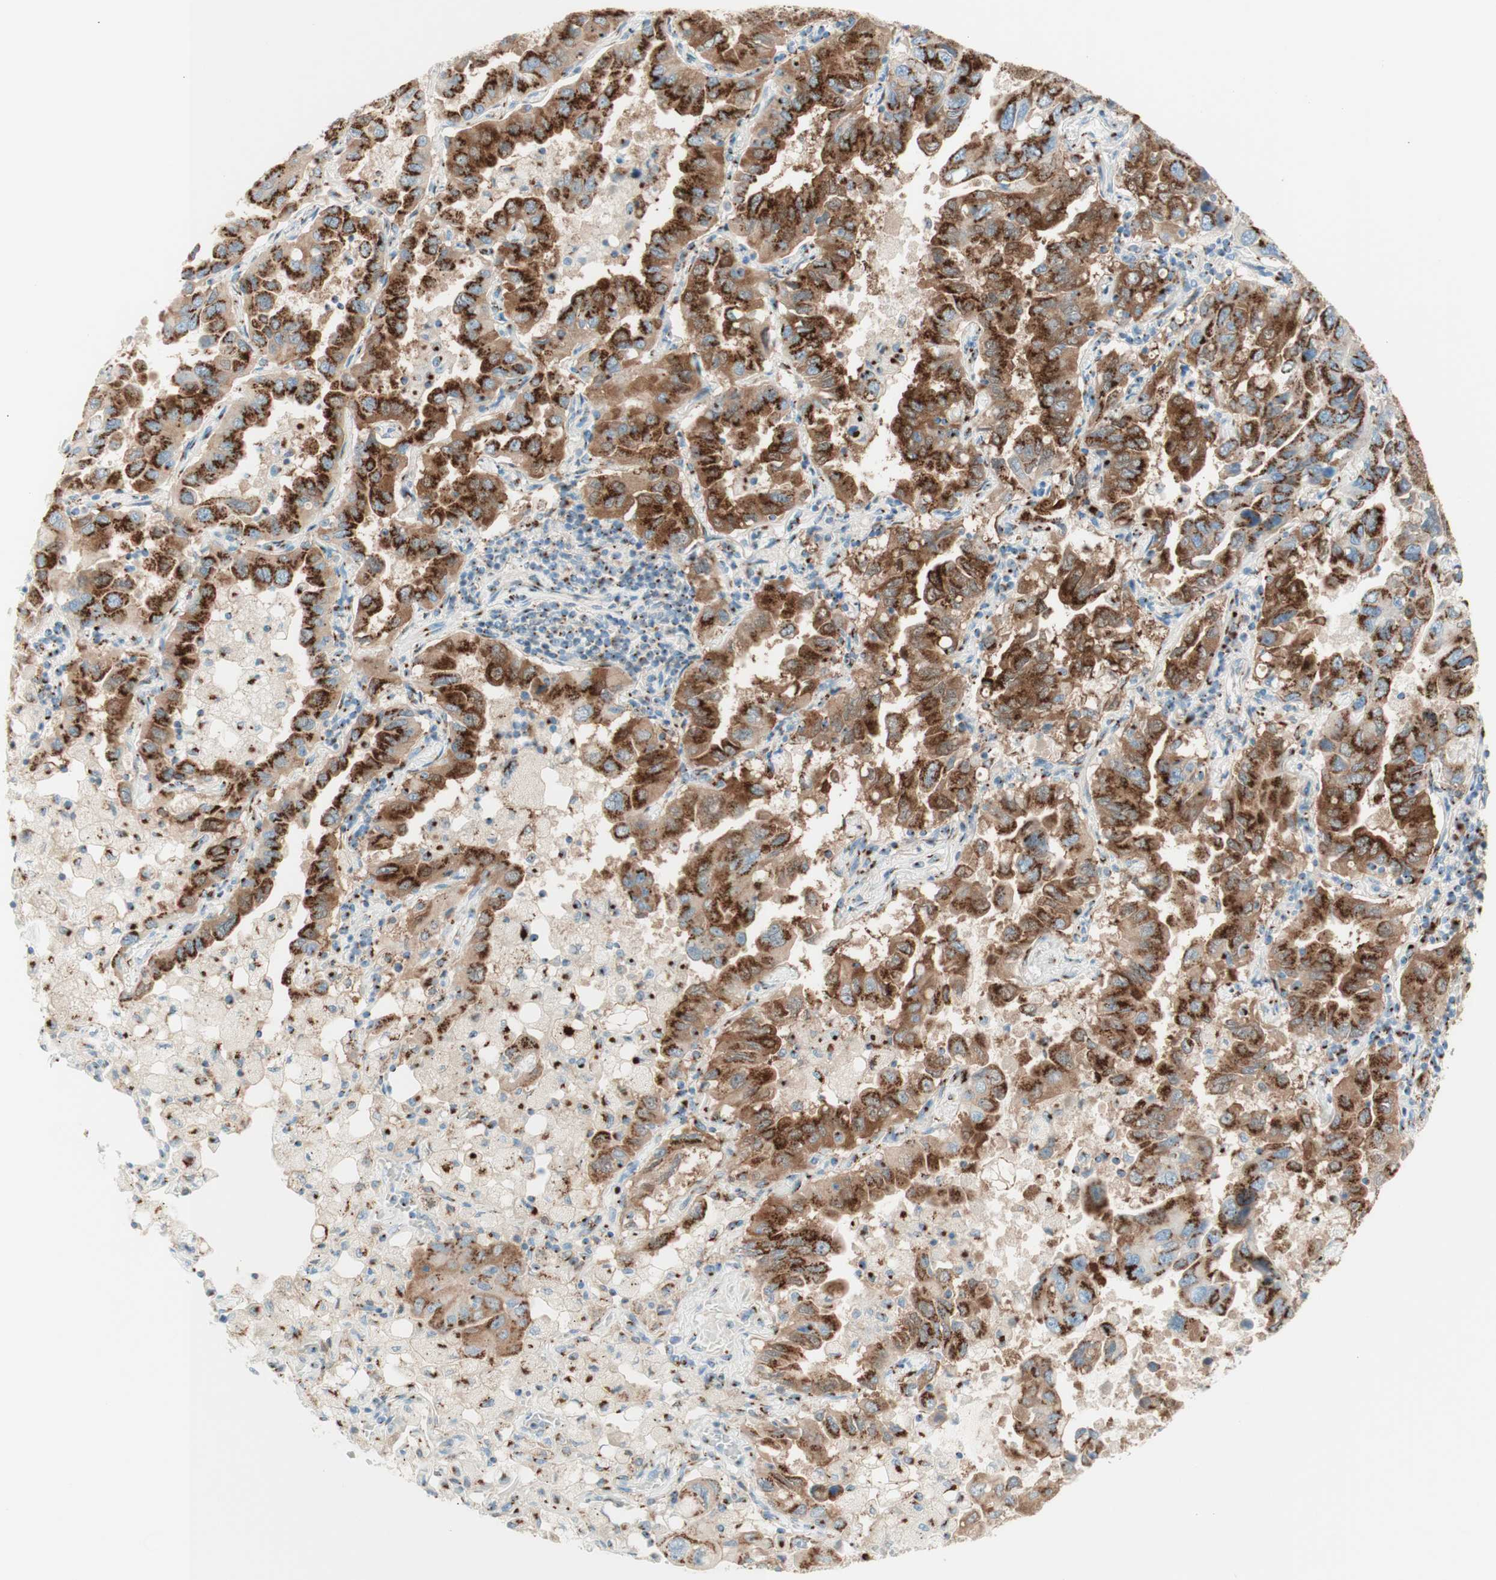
{"staining": {"intensity": "strong", "quantity": ">75%", "location": "cytoplasmic/membranous"}, "tissue": "lung cancer", "cell_type": "Tumor cells", "image_type": "cancer", "snomed": [{"axis": "morphology", "description": "Adenocarcinoma, NOS"}, {"axis": "topography", "description": "Lung"}], "caption": "Strong cytoplasmic/membranous positivity for a protein is present in about >75% of tumor cells of lung cancer using IHC.", "gene": "GOLGB1", "patient": {"sex": "male", "age": 64}}